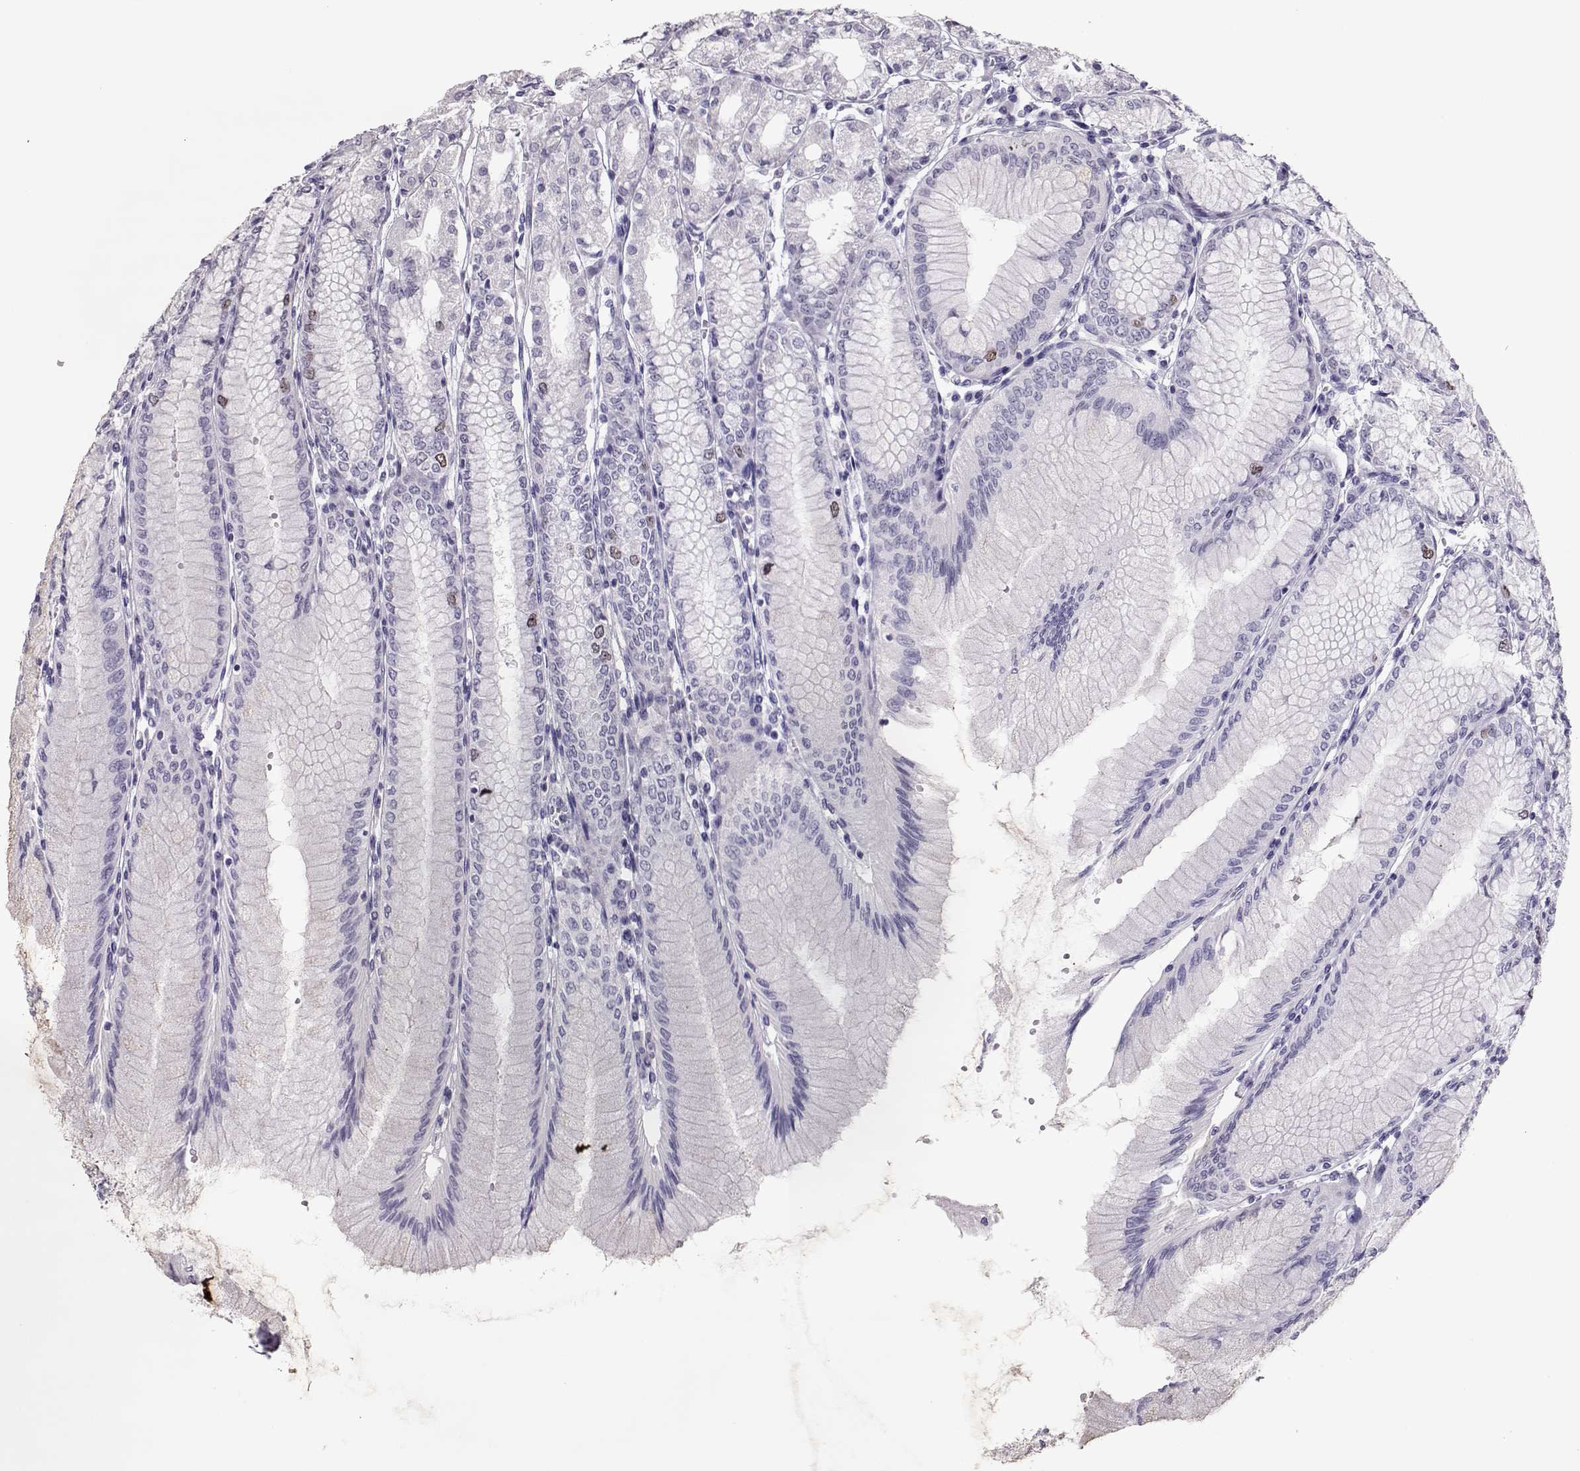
{"staining": {"intensity": "weak", "quantity": "<25%", "location": "nuclear"}, "tissue": "stomach", "cell_type": "Glandular cells", "image_type": "normal", "snomed": [{"axis": "morphology", "description": "Normal tissue, NOS"}, {"axis": "topography", "description": "Skeletal muscle"}, {"axis": "topography", "description": "Stomach"}], "caption": "The micrograph shows no significant positivity in glandular cells of stomach. (DAB IHC, high magnification).", "gene": "SGO1", "patient": {"sex": "female", "age": 57}}